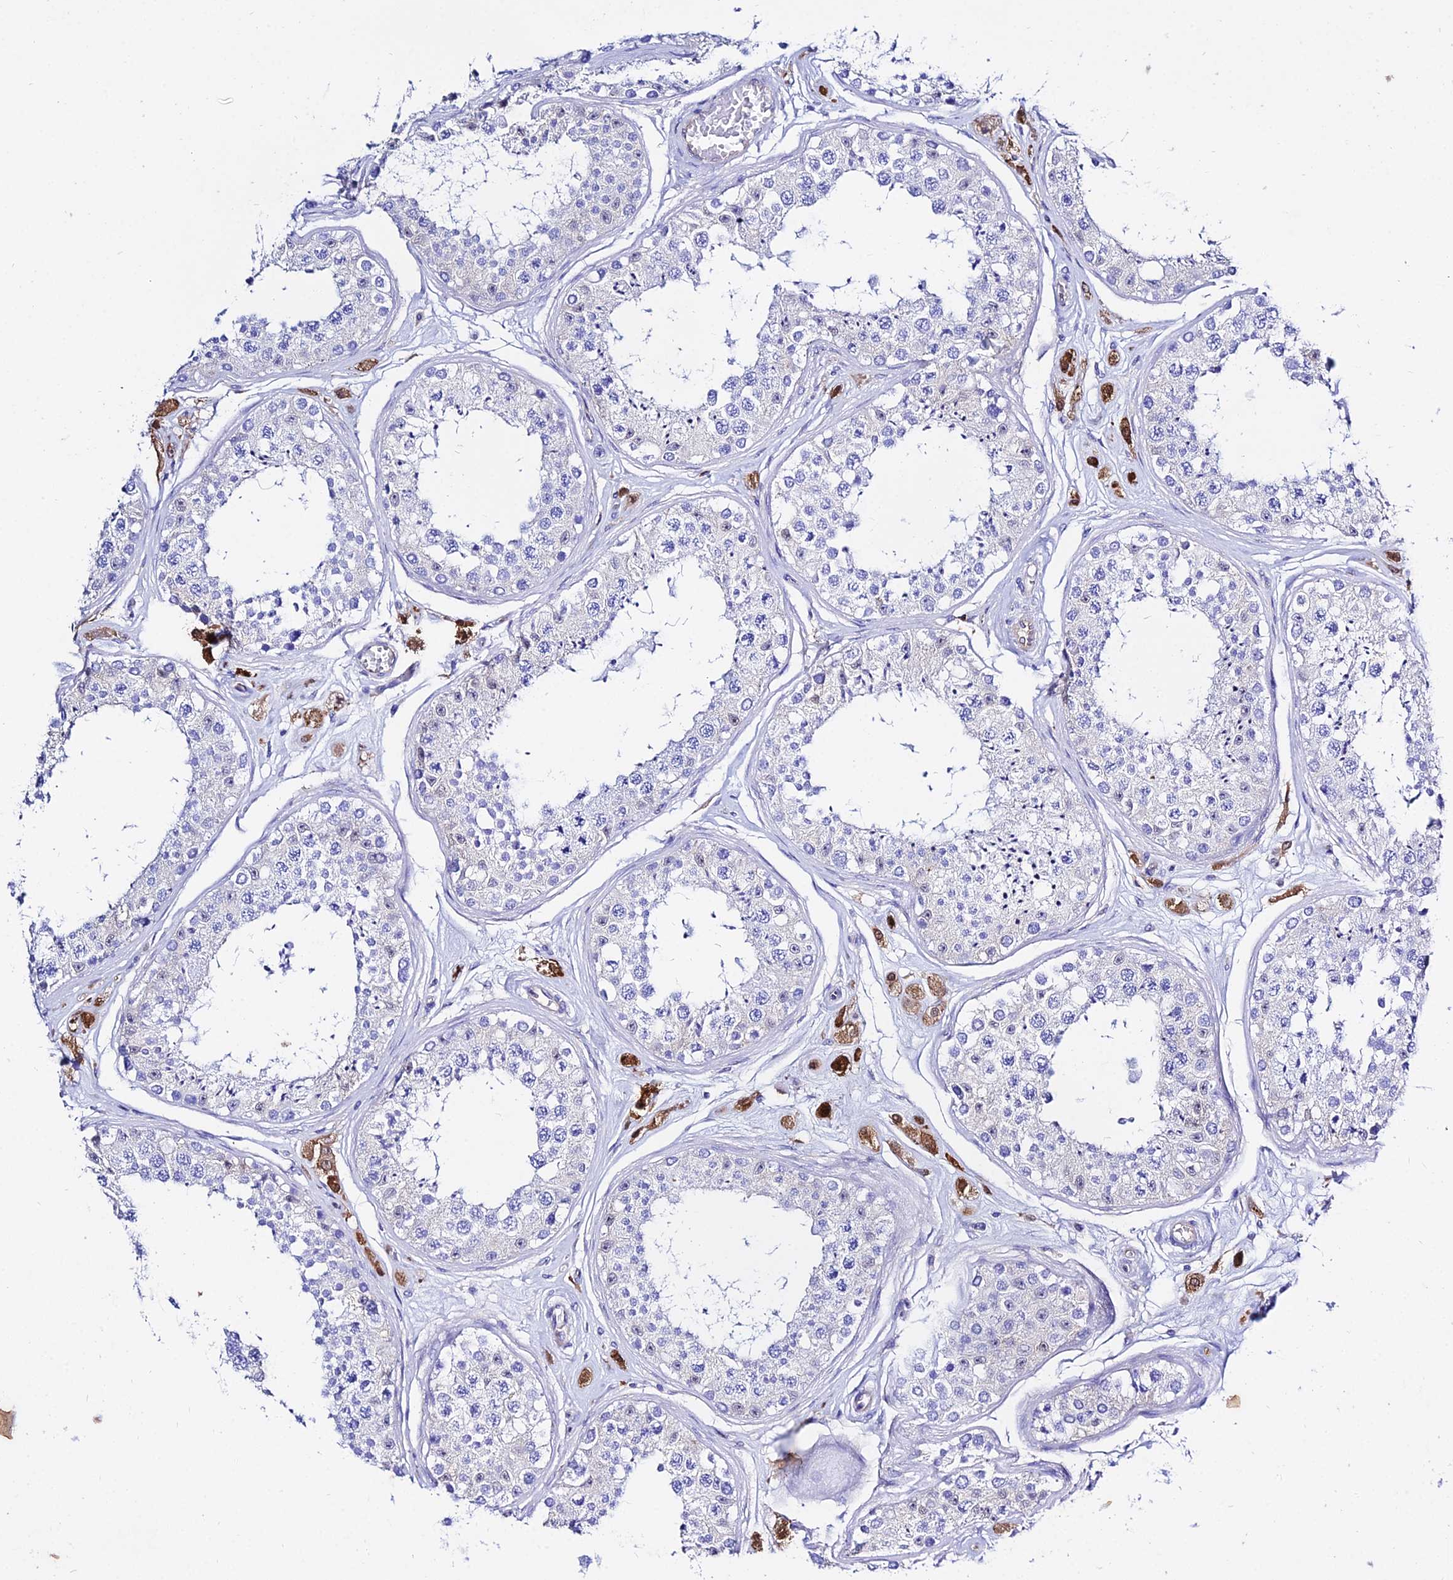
{"staining": {"intensity": "negative", "quantity": "none", "location": "none"}, "tissue": "testis", "cell_type": "Cells in seminiferous ducts", "image_type": "normal", "snomed": [{"axis": "morphology", "description": "Normal tissue, NOS"}, {"axis": "topography", "description": "Testis"}], "caption": "A high-resolution micrograph shows immunohistochemistry (IHC) staining of normal testis, which exhibits no significant positivity in cells in seminiferous ducts. Nuclei are stained in blue.", "gene": "S100A16", "patient": {"sex": "male", "age": 25}}